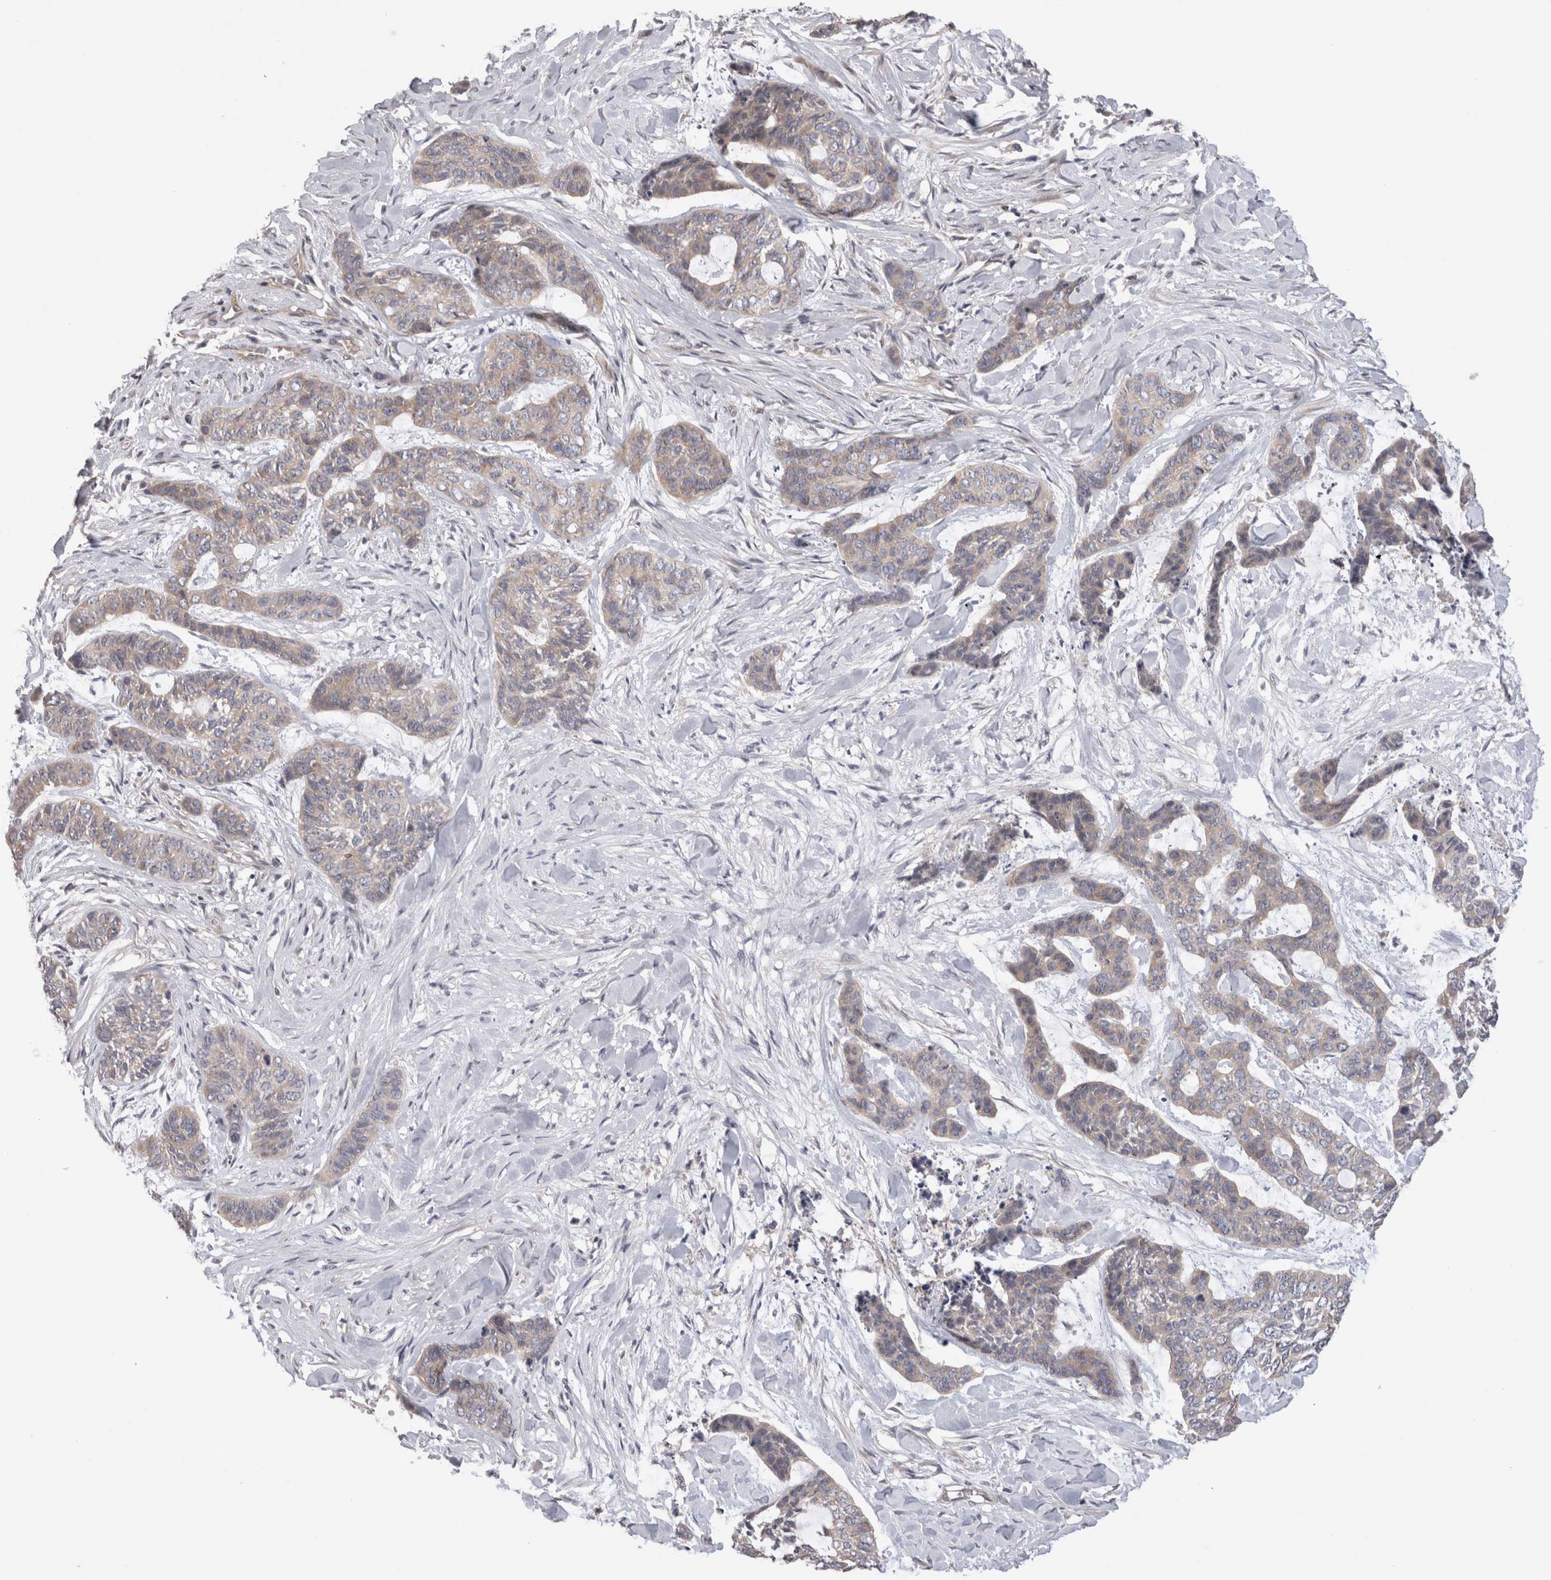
{"staining": {"intensity": "weak", "quantity": ">75%", "location": "cytoplasmic/membranous"}, "tissue": "skin cancer", "cell_type": "Tumor cells", "image_type": "cancer", "snomed": [{"axis": "morphology", "description": "Basal cell carcinoma"}, {"axis": "topography", "description": "Skin"}], "caption": "Immunohistochemistry (DAB (3,3'-diaminobenzidine)) staining of skin basal cell carcinoma demonstrates weak cytoplasmic/membranous protein expression in approximately >75% of tumor cells. Using DAB (brown) and hematoxylin (blue) stains, captured at high magnification using brightfield microscopy.", "gene": "OTOR", "patient": {"sex": "female", "age": 64}}